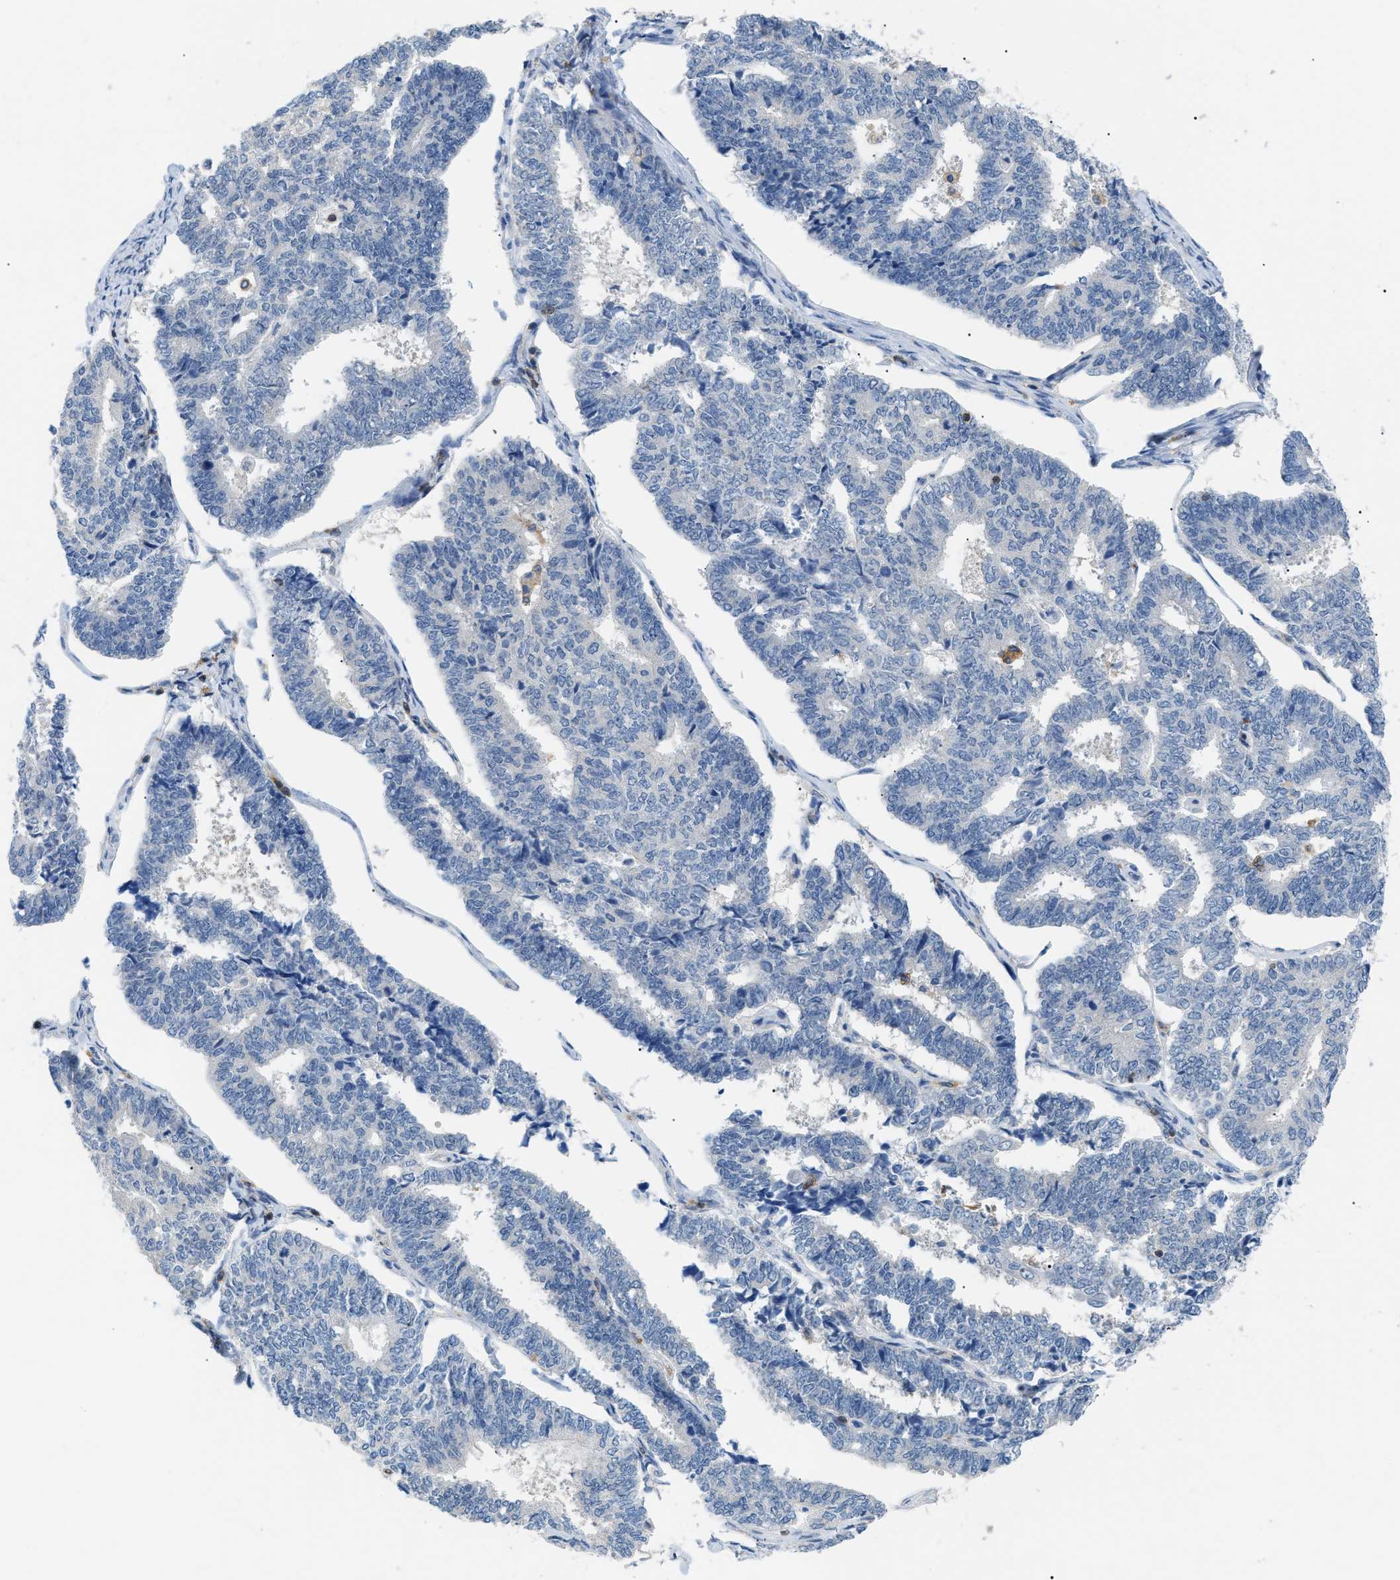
{"staining": {"intensity": "negative", "quantity": "none", "location": "none"}, "tissue": "endometrial cancer", "cell_type": "Tumor cells", "image_type": "cancer", "snomed": [{"axis": "morphology", "description": "Adenocarcinoma, NOS"}, {"axis": "topography", "description": "Endometrium"}], "caption": "Photomicrograph shows no significant protein staining in tumor cells of endometrial cancer (adenocarcinoma).", "gene": "INPP5D", "patient": {"sex": "female", "age": 70}}